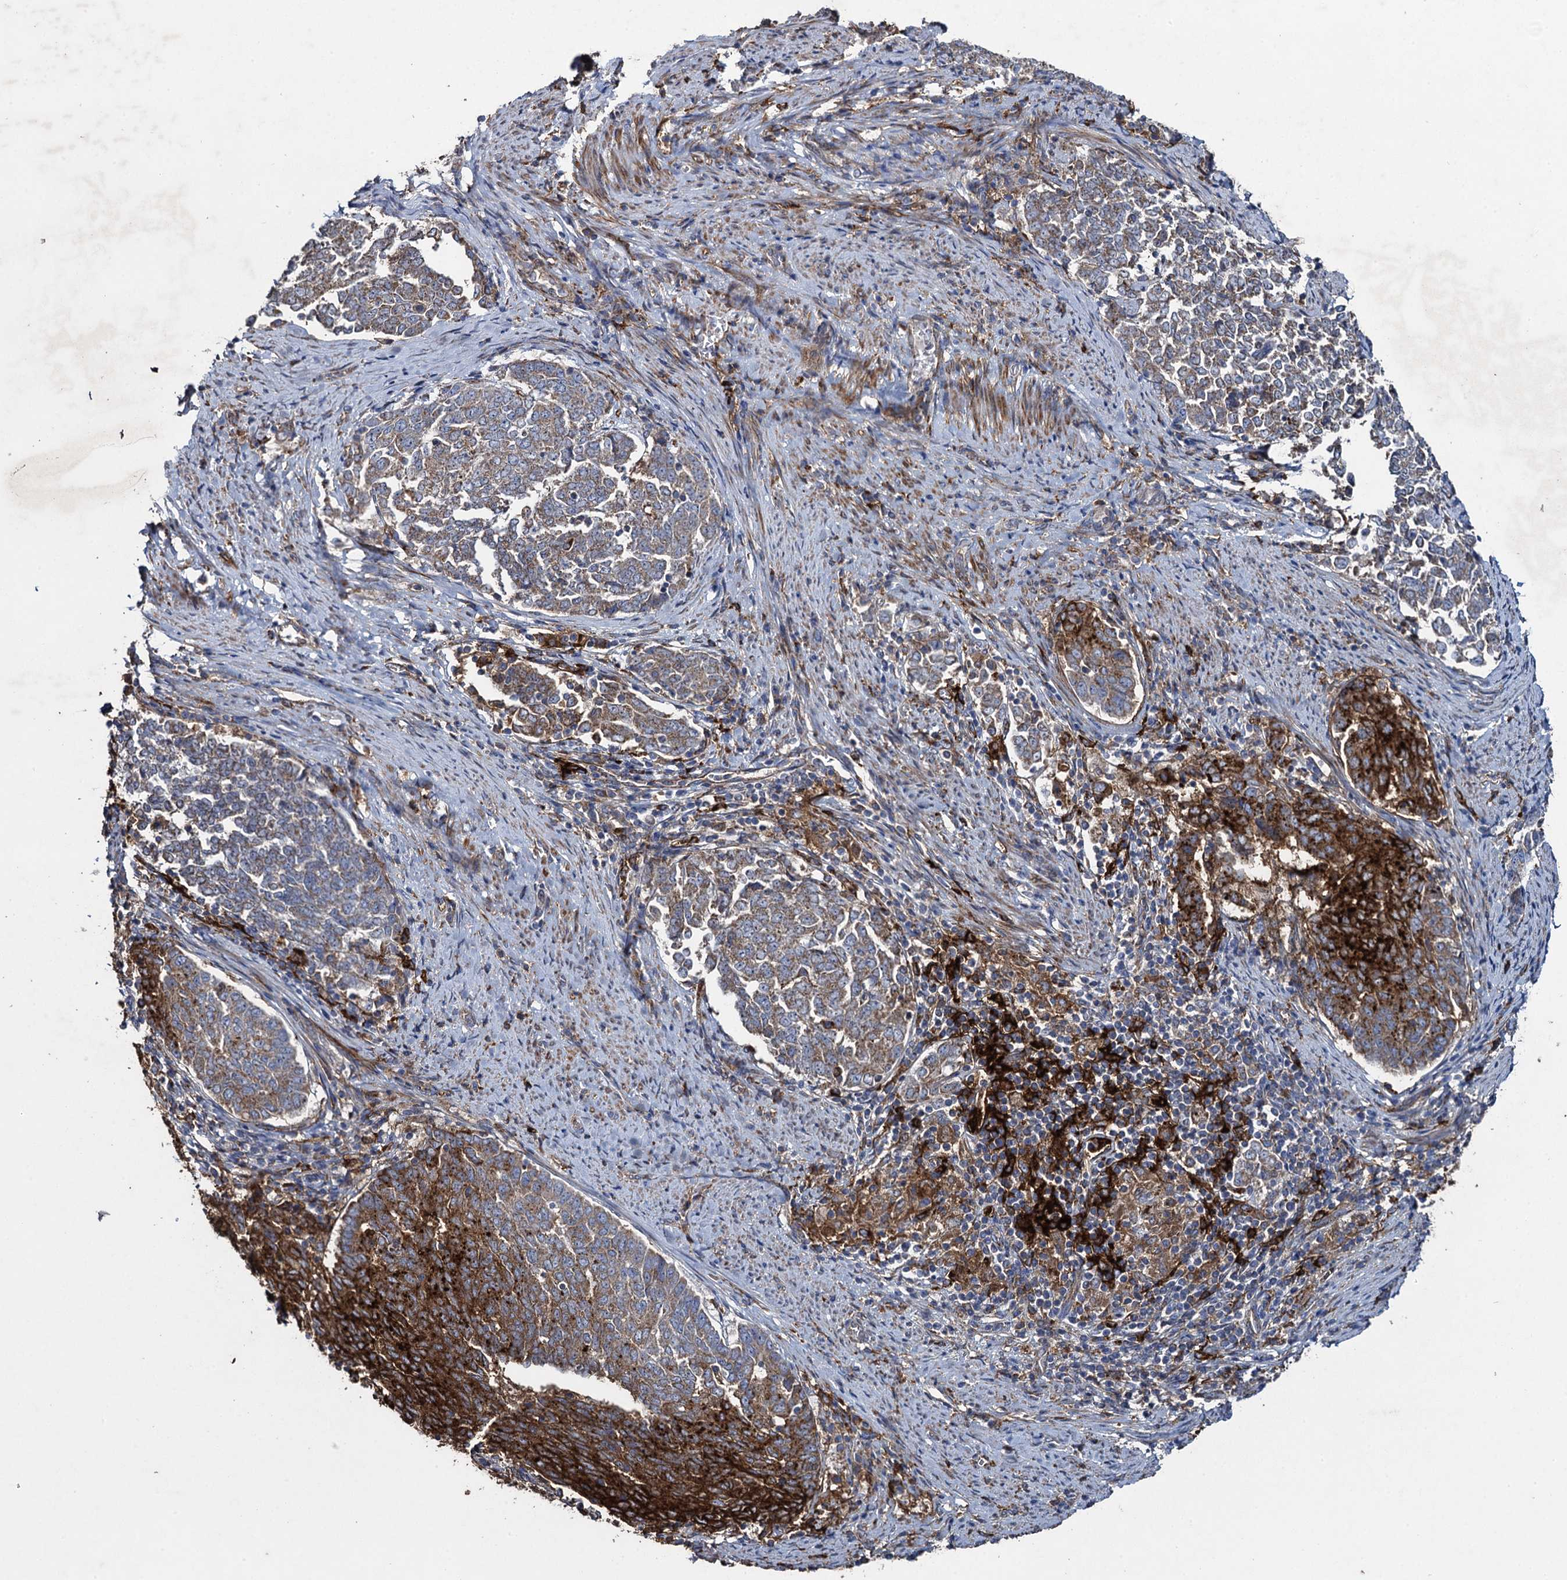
{"staining": {"intensity": "strong", "quantity": "25%-75%", "location": "cytoplasmic/membranous"}, "tissue": "endometrial cancer", "cell_type": "Tumor cells", "image_type": "cancer", "snomed": [{"axis": "morphology", "description": "Adenocarcinoma, NOS"}, {"axis": "topography", "description": "Endometrium"}], "caption": "IHC staining of endometrial cancer (adenocarcinoma), which demonstrates high levels of strong cytoplasmic/membranous expression in about 25%-75% of tumor cells indicating strong cytoplasmic/membranous protein staining. The staining was performed using DAB (brown) for protein detection and nuclei were counterstained in hematoxylin (blue).", "gene": "TXNDC11", "patient": {"sex": "female", "age": 80}}